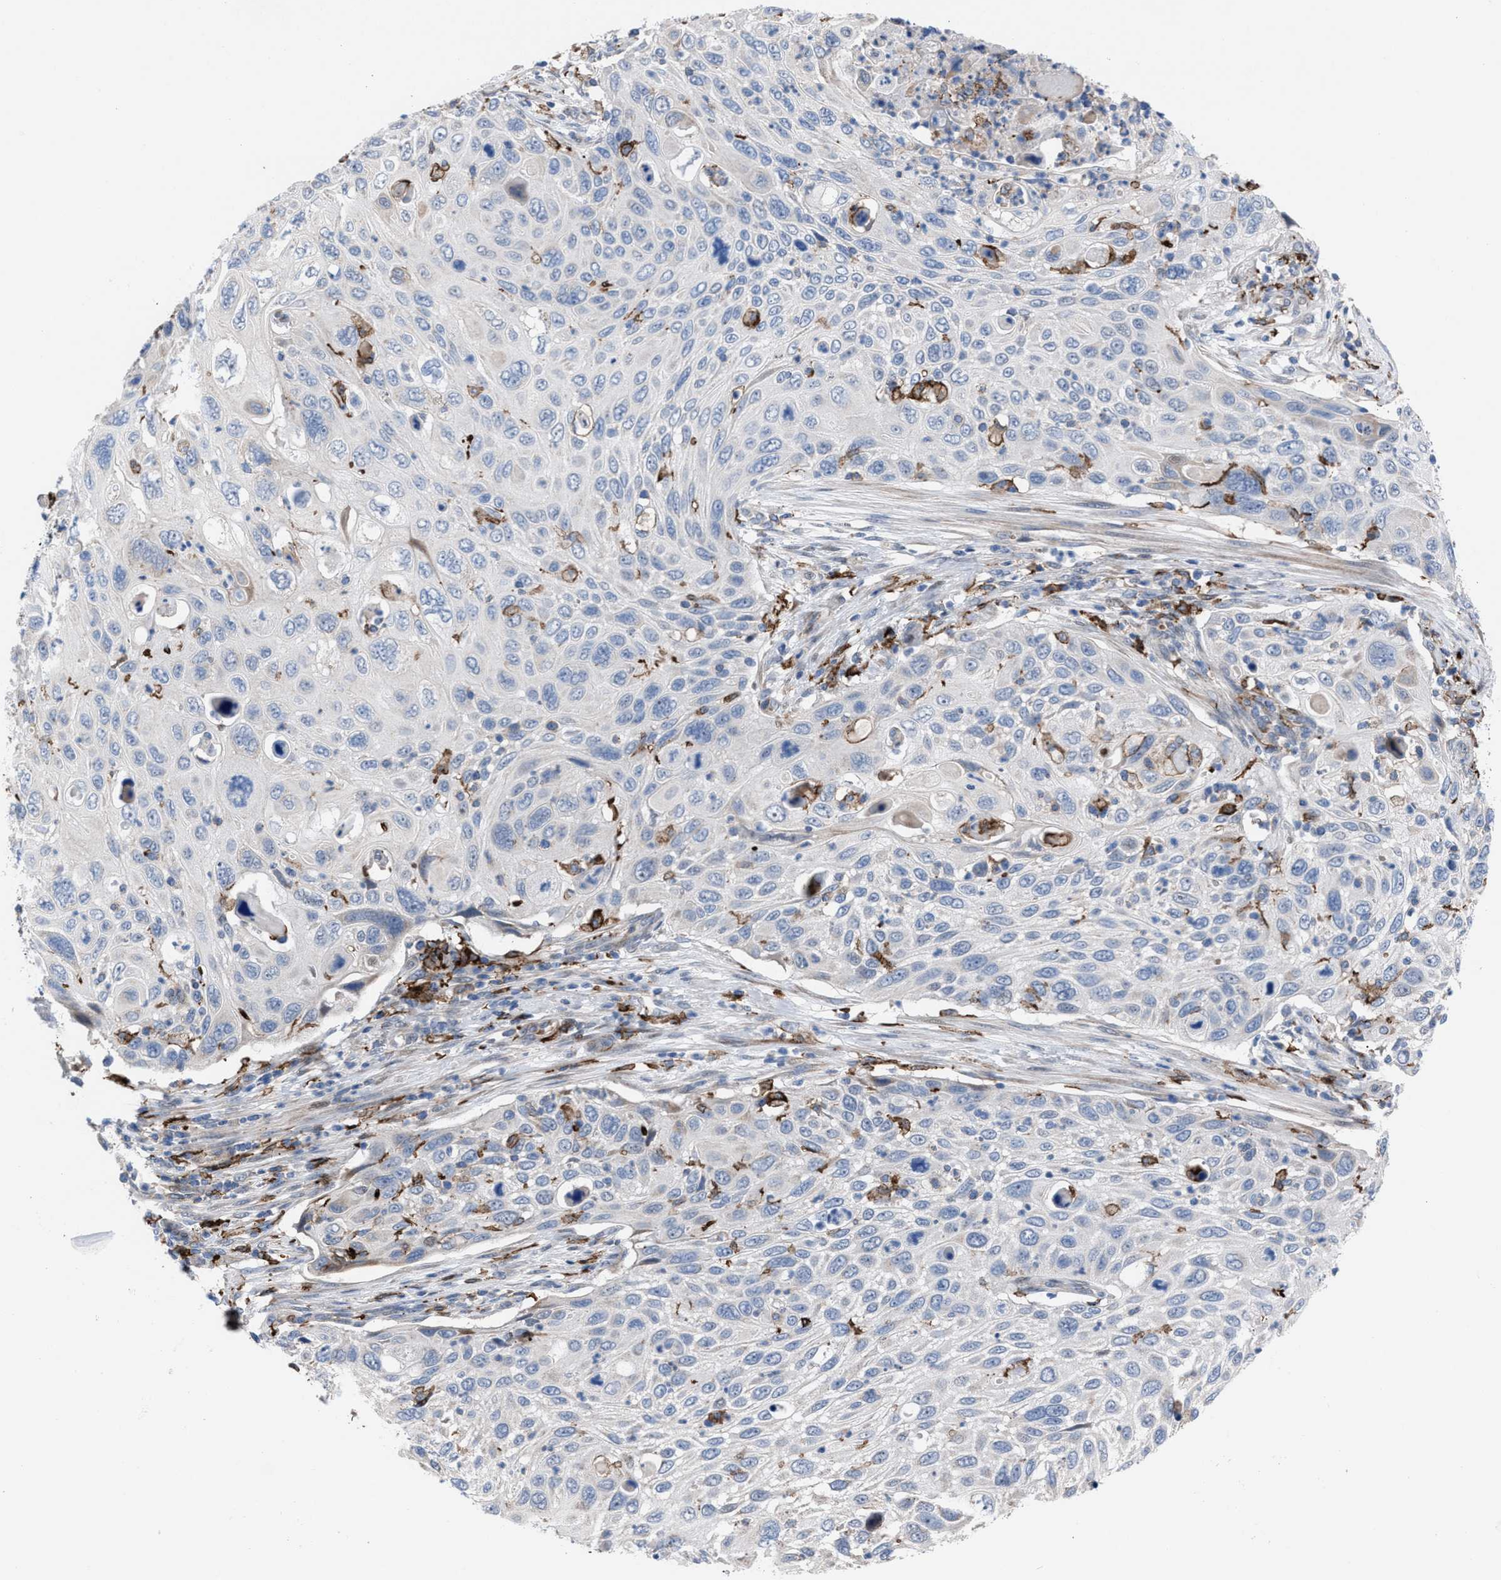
{"staining": {"intensity": "negative", "quantity": "none", "location": "none"}, "tissue": "cervical cancer", "cell_type": "Tumor cells", "image_type": "cancer", "snomed": [{"axis": "morphology", "description": "Squamous cell carcinoma, NOS"}, {"axis": "topography", "description": "Cervix"}], "caption": "The micrograph exhibits no staining of tumor cells in squamous cell carcinoma (cervical).", "gene": "SLC47A1", "patient": {"sex": "female", "age": 70}}